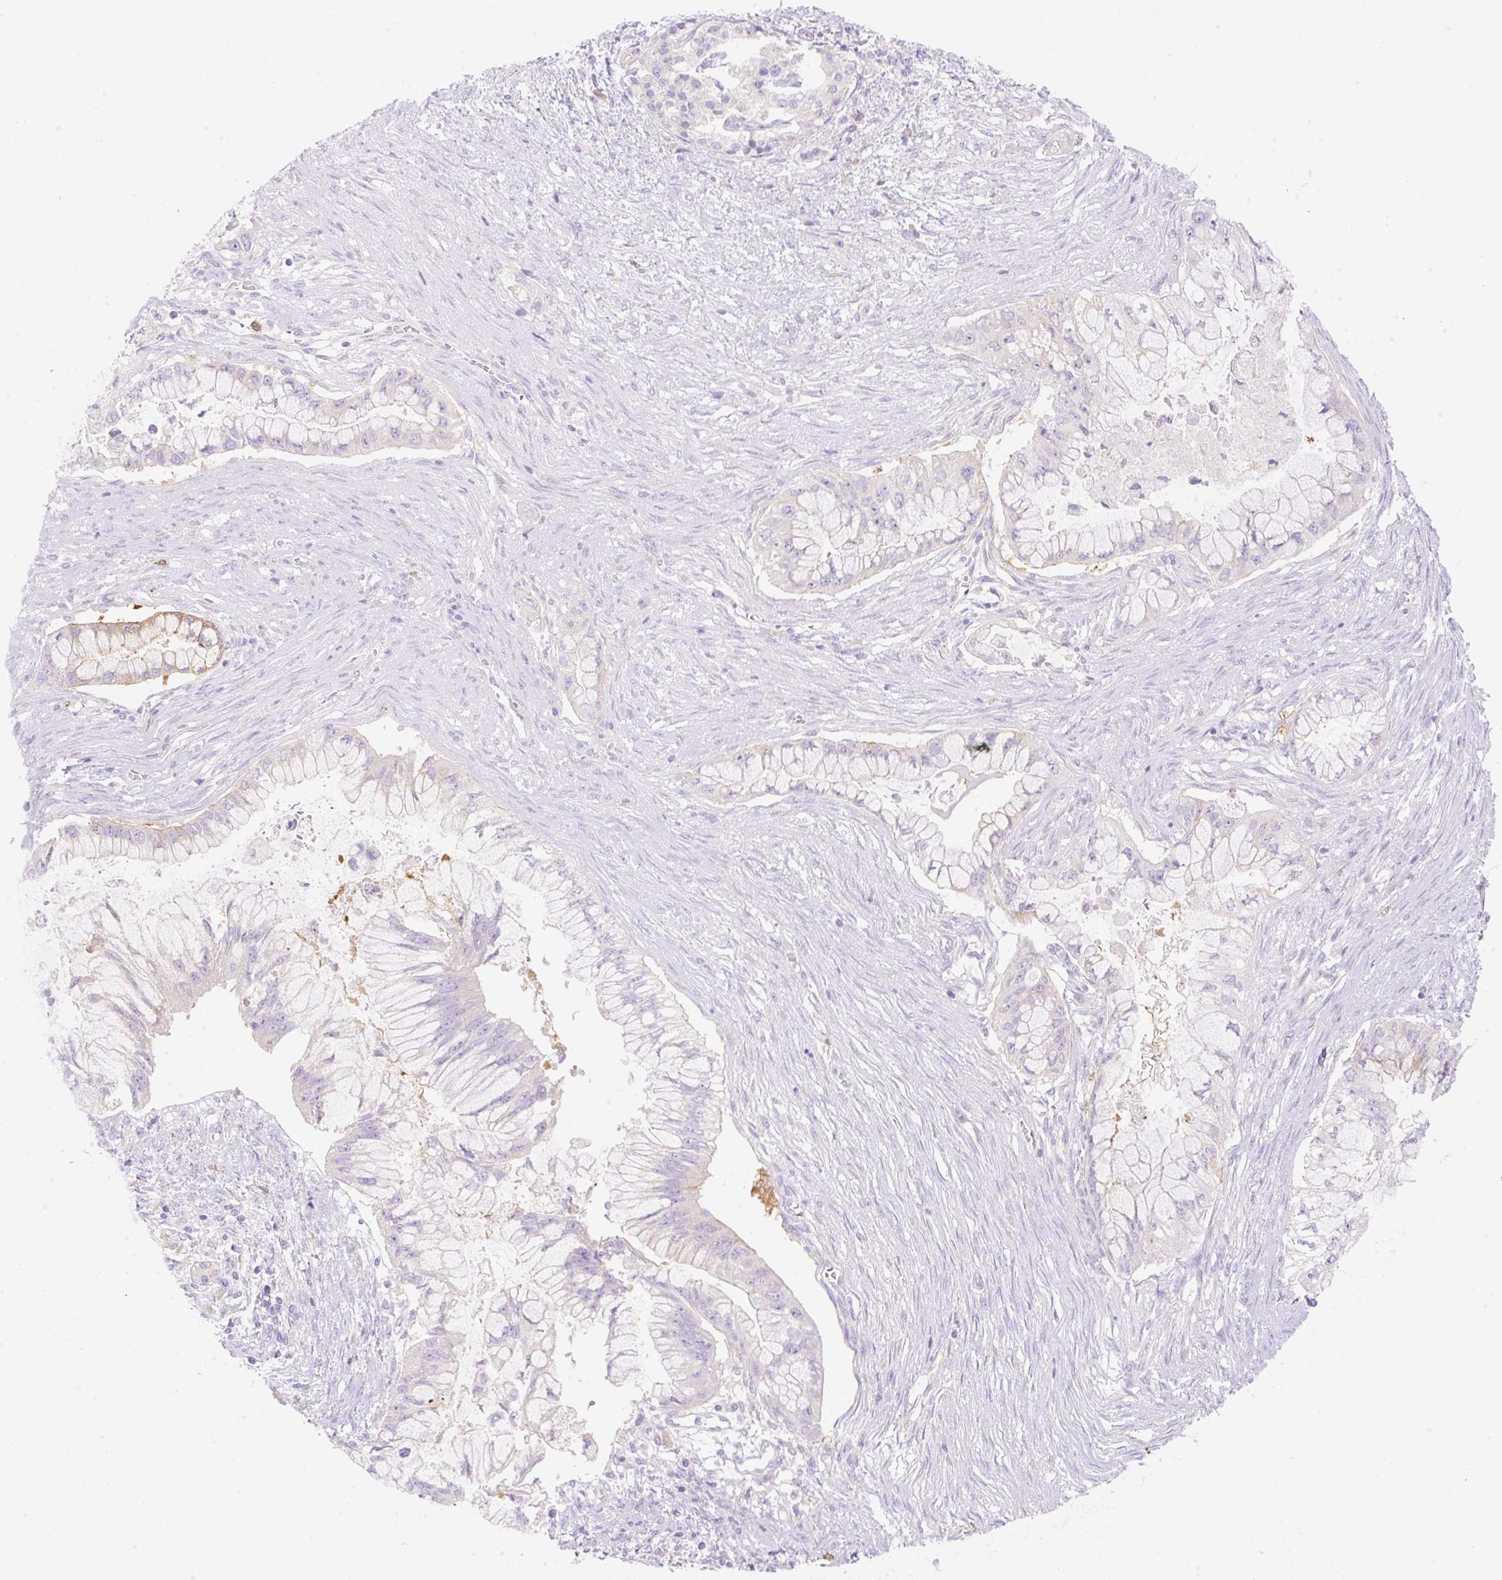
{"staining": {"intensity": "negative", "quantity": "none", "location": "none"}, "tissue": "pancreatic cancer", "cell_type": "Tumor cells", "image_type": "cancer", "snomed": [{"axis": "morphology", "description": "Adenocarcinoma, NOS"}, {"axis": "topography", "description": "Pancreas"}], "caption": "Tumor cells show no significant protein positivity in adenocarcinoma (pancreatic).", "gene": "DENND5A", "patient": {"sex": "male", "age": 48}}